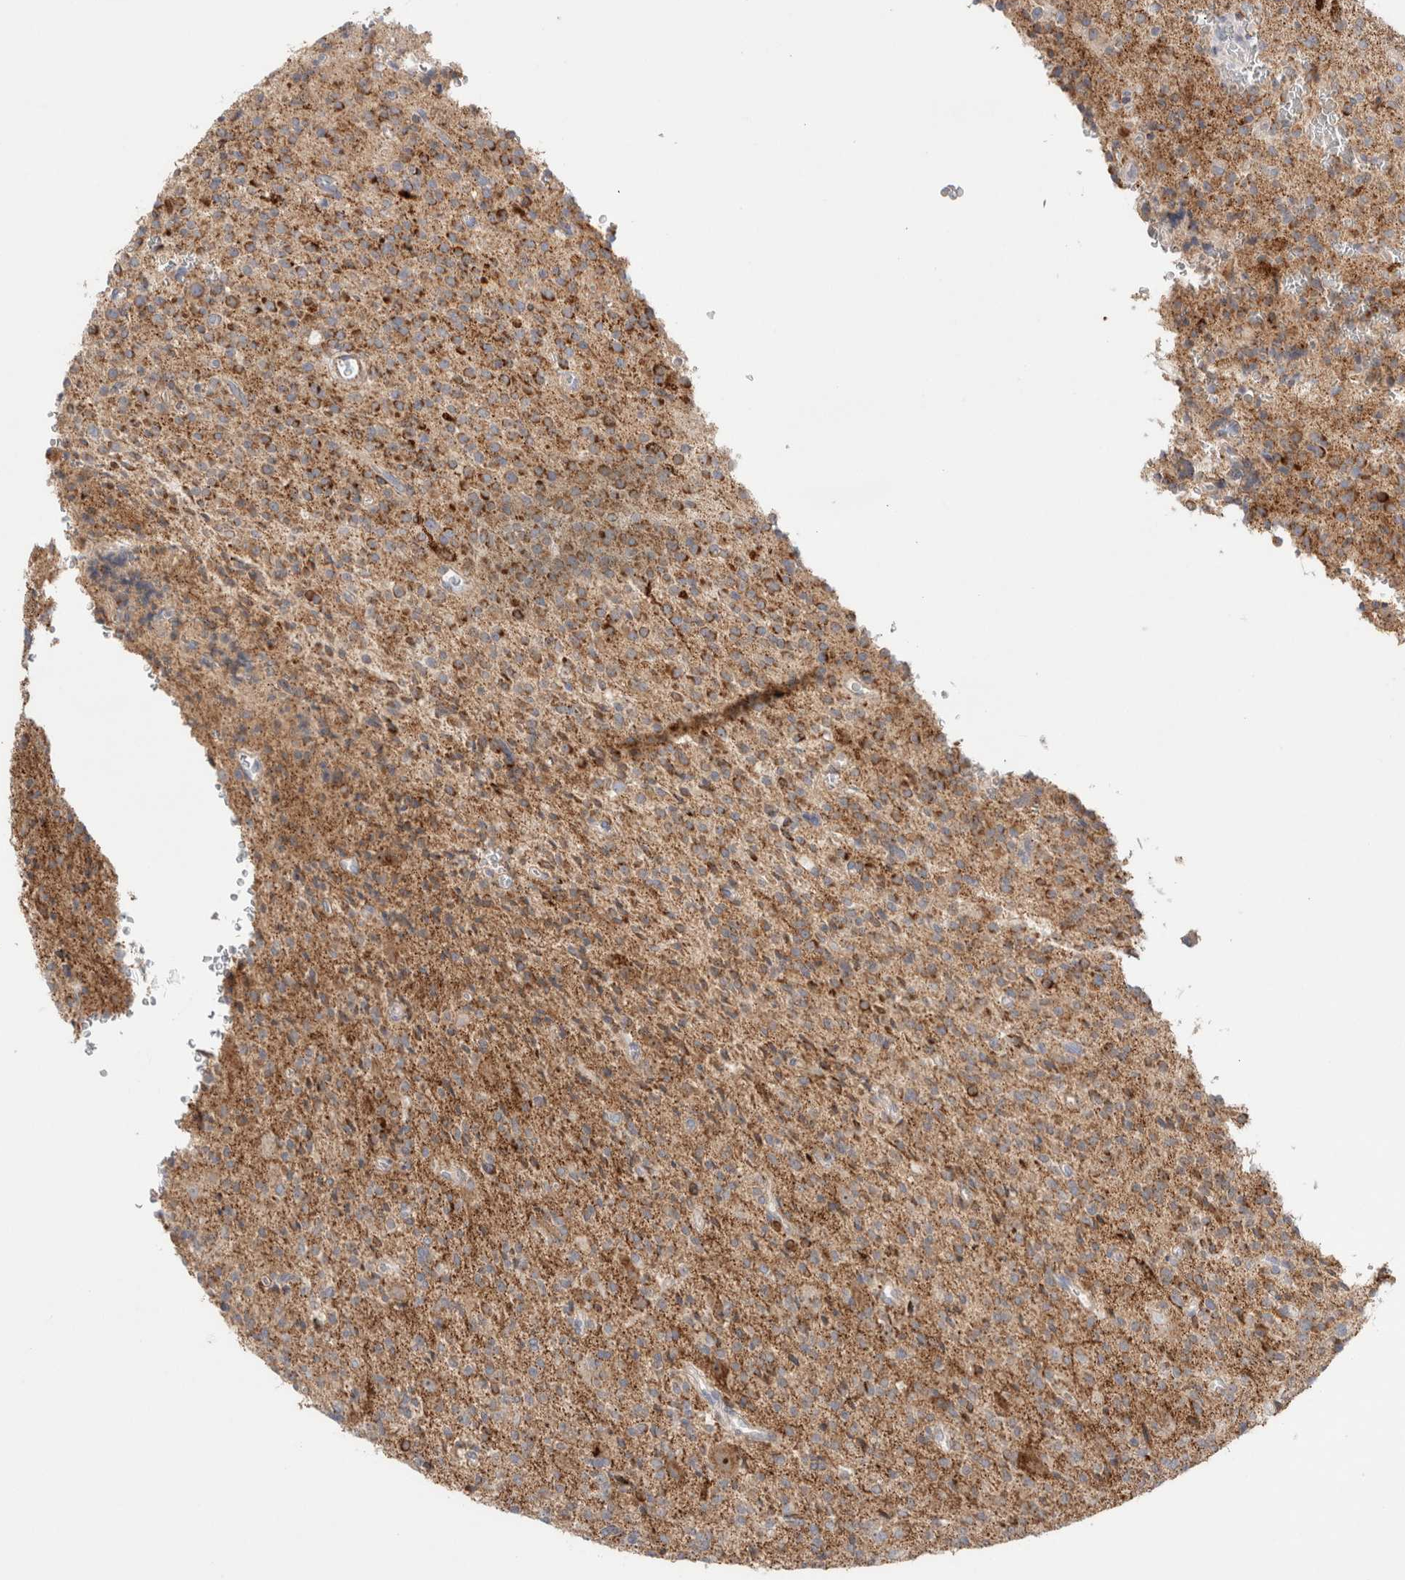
{"staining": {"intensity": "moderate", "quantity": ">75%", "location": "cytoplasmic/membranous"}, "tissue": "glioma", "cell_type": "Tumor cells", "image_type": "cancer", "snomed": [{"axis": "morphology", "description": "Glioma, malignant, High grade"}, {"axis": "topography", "description": "Brain"}], "caption": "High-power microscopy captured an IHC micrograph of malignant glioma (high-grade), revealing moderate cytoplasmic/membranous positivity in approximately >75% of tumor cells.", "gene": "CHADL", "patient": {"sex": "male", "age": 34}}